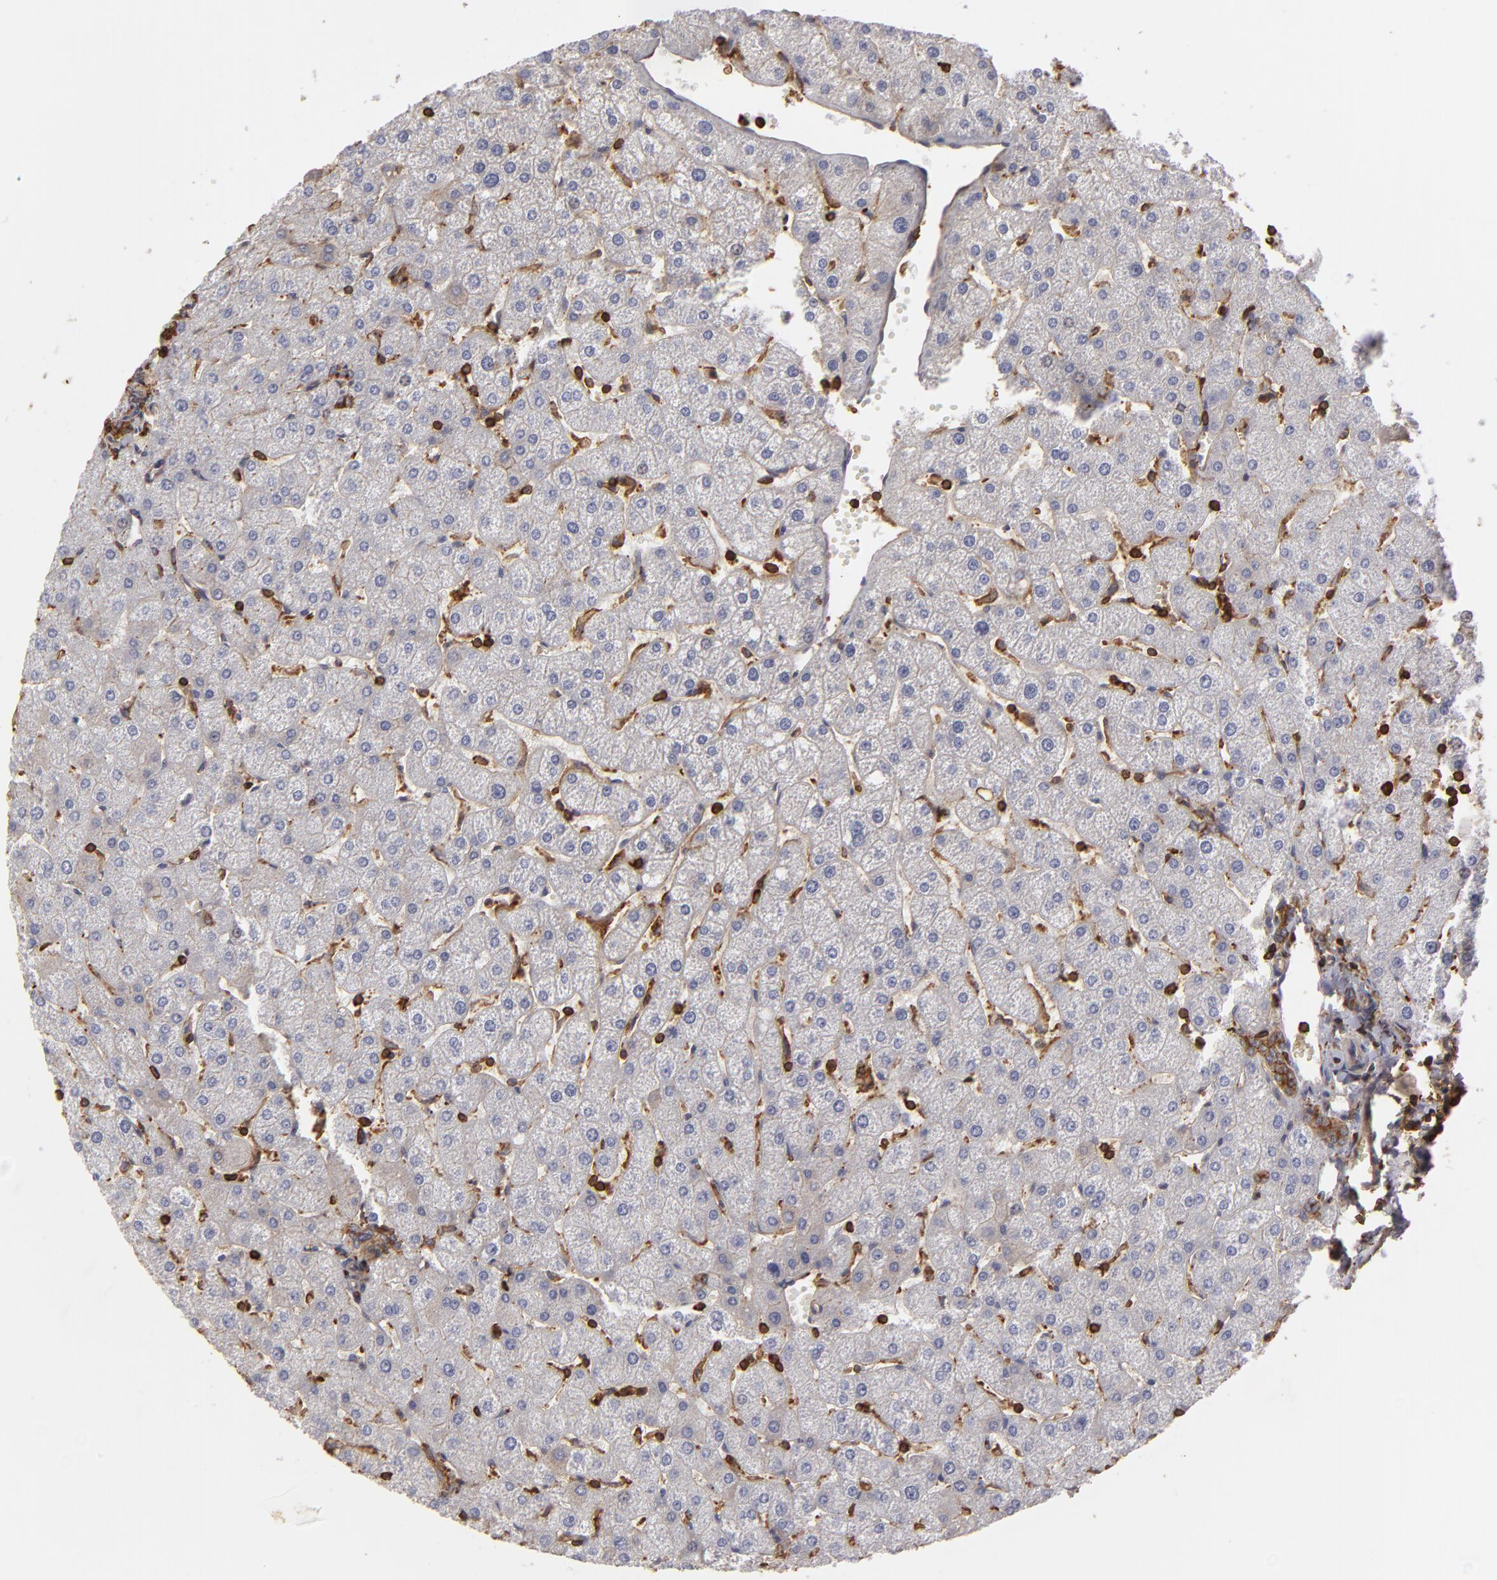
{"staining": {"intensity": "weak", "quantity": ">75%", "location": "cytoplasmic/membranous,nuclear"}, "tissue": "liver", "cell_type": "Cholangiocytes", "image_type": "normal", "snomed": [{"axis": "morphology", "description": "Normal tissue, NOS"}, {"axis": "topography", "description": "Liver"}], "caption": "High-magnification brightfield microscopy of unremarkable liver stained with DAB (3,3'-diaminobenzidine) (brown) and counterstained with hematoxylin (blue). cholangiocytes exhibit weak cytoplasmic/membranous,nuclear positivity is appreciated in approximately>75% of cells.", "gene": "ACTB", "patient": {"sex": "male", "age": 67}}